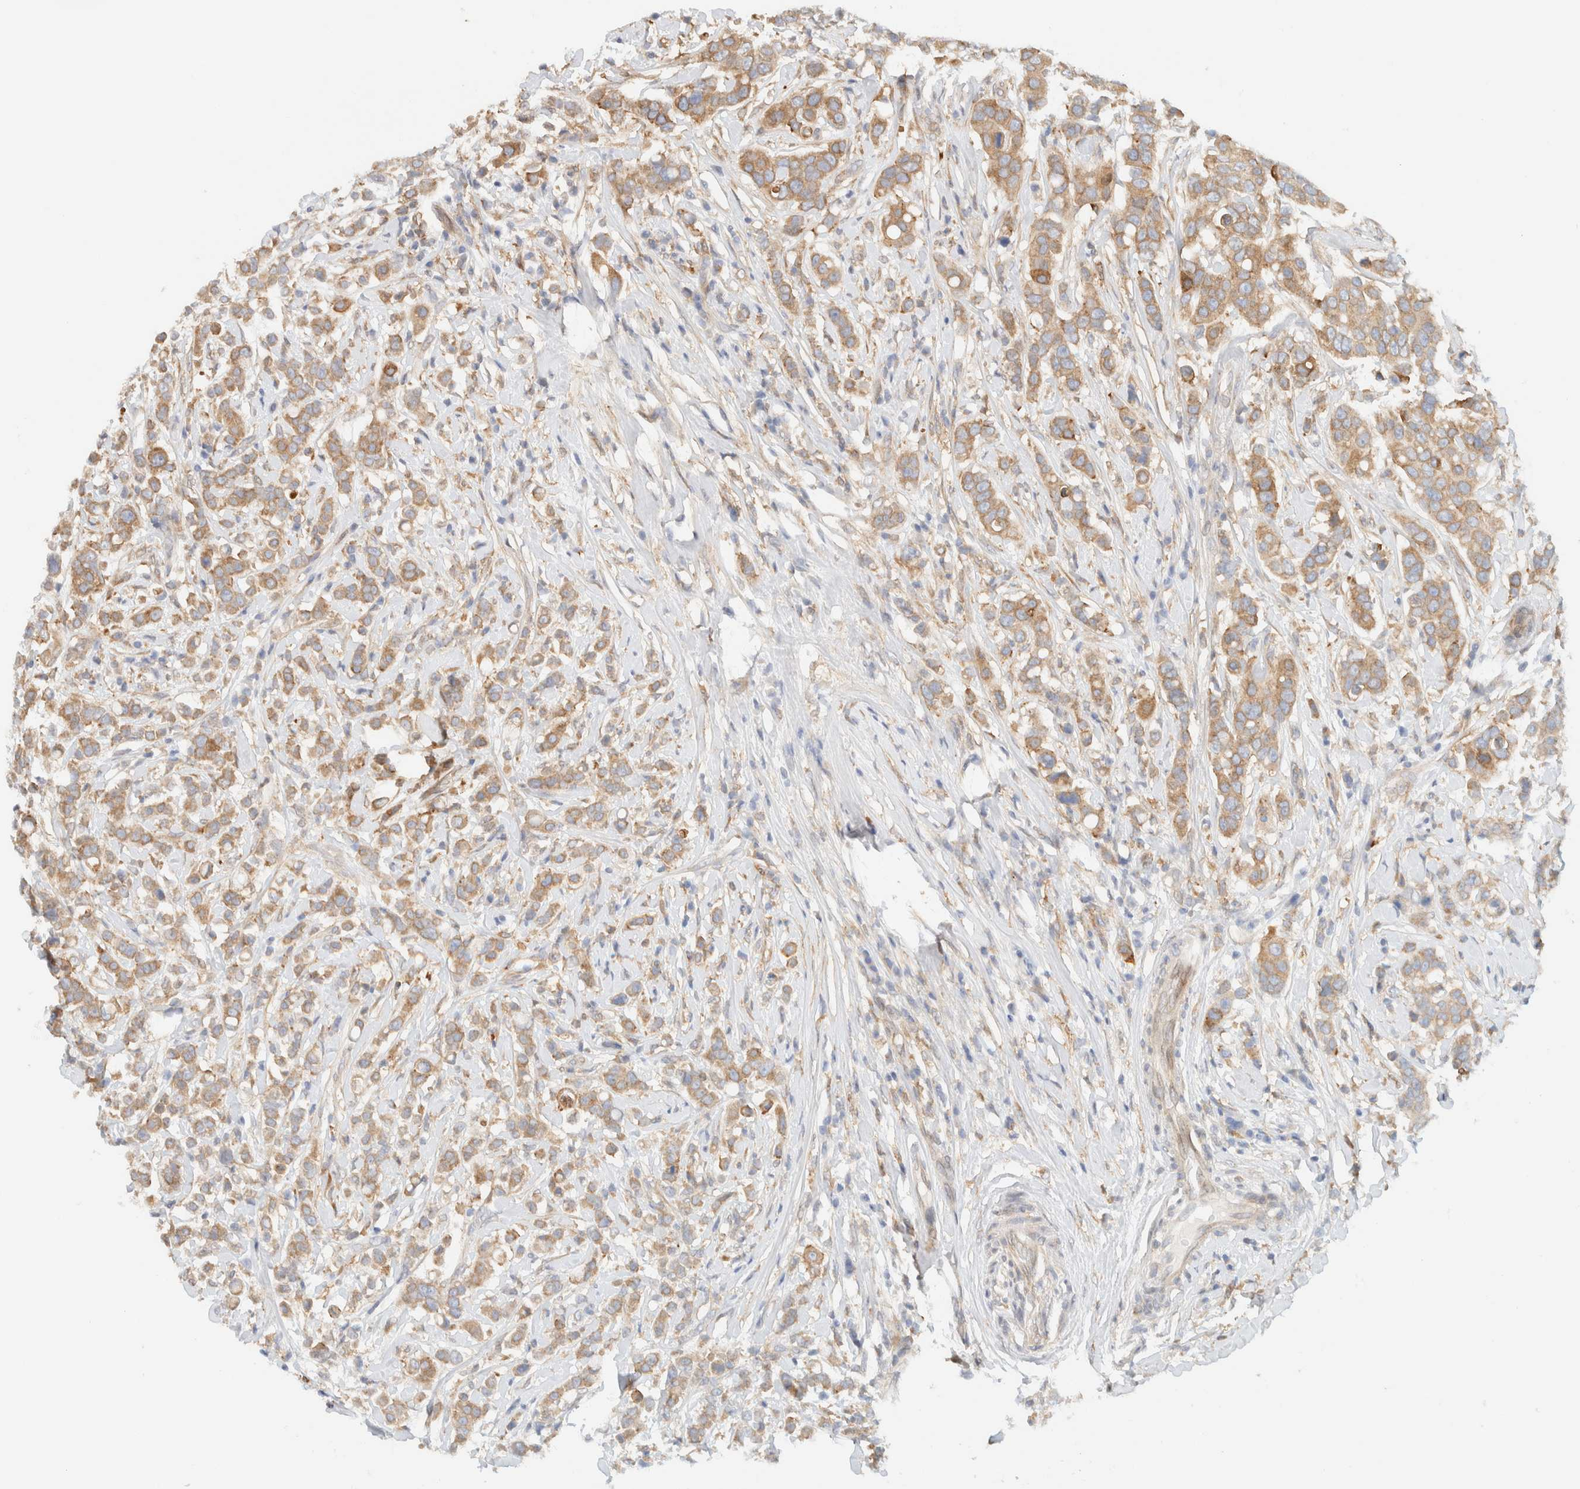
{"staining": {"intensity": "moderate", "quantity": ">75%", "location": "cytoplasmic/membranous"}, "tissue": "breast cancer", "cell_type": "Tumor cells", "image_type": "cancer", "snomed": [{"axis": "morphology", "description": "Duct carcinoma"}, {"axis": "topography", "description": "Breast"}], "caption": "Tumor cells exhibit moderate cytoplasmic/membranous staining in about >75% of cells in breast cancer (invasive ductal carcinoma). (DAB (3,3'-diaminobenzidine) IHC with brightfield microscopy, high magnification).", "gene": "NT5C", "patient": {"sex": "female", "age": 27}}